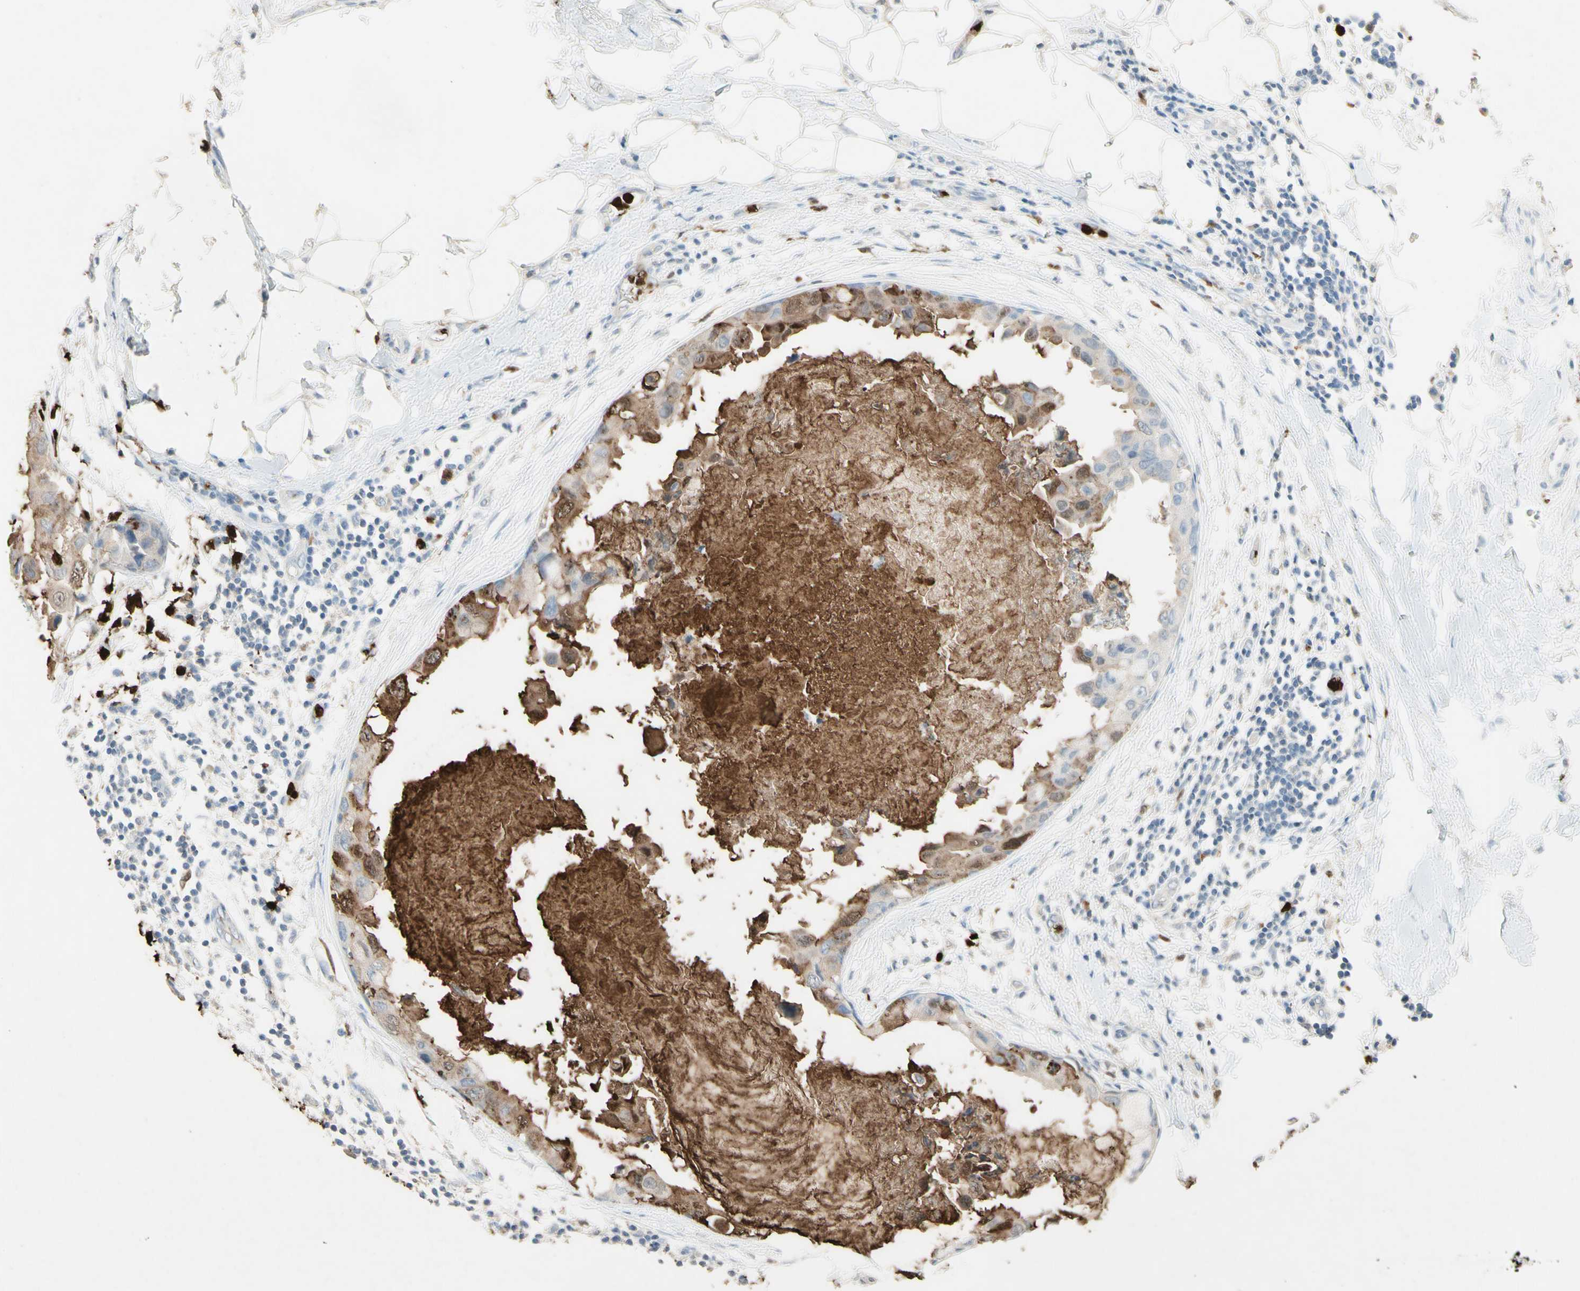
{"staining": {"intensity": "moderate", "quantity": "<25%", "location": "cytoplasmic/membranous,nuclear"}, "tissue": "breast cancer", "cell_type": "Tumor cells", "image_type": "cancer", "snomed": [{"axis": "morphology", "description": "Duct carcinoma"}, {"axis": "topography", "description": "Breast"}], "caption": "Brown immunohistochemical staining in breast intraductal carcinoma demonstrates moderate cytoplasmic/membranous and nuclear expression in approximately <25% of tumor cells.", "gene": "NFKBIZ", "patient": {"sex": "female", "age": 40}}